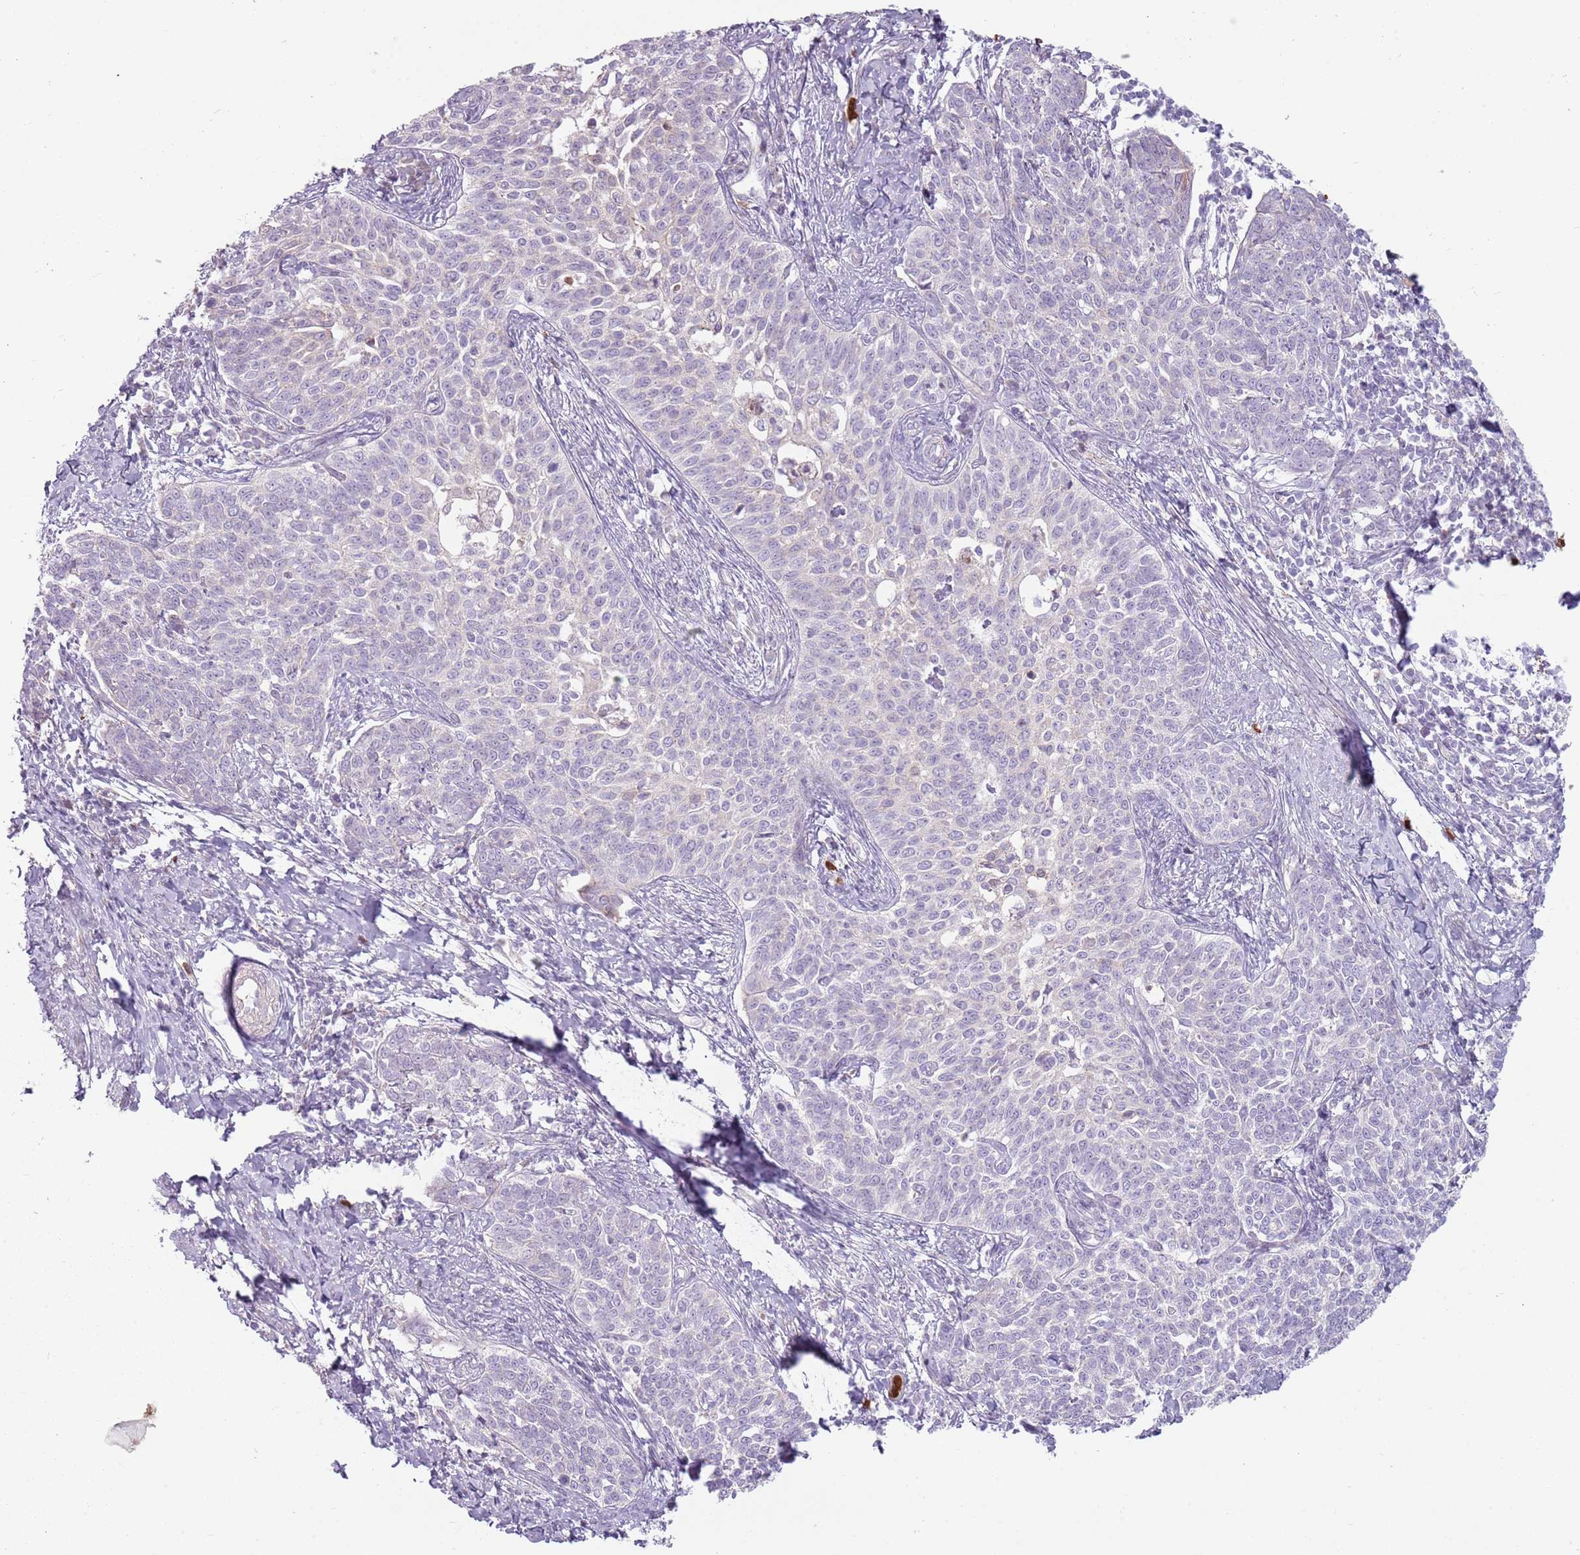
{"staining": {"intensity": "negative", "quantity": "none", "location": "none"}, "tissue": "cervical cancer", "cell_type": "Tumor cells", "image_type": "cancer", "snomed": [{"axis": "morphology", "description": "Squamous cell carcinoma, NOS"}, {"axis": "topography", "description": "Cervix"}], "caption": "DAB (3,3'-diaminobenzidine) immunohistochemical staining of cervical cancer (squamous cell carcinoma) shows no significant positivity in tumor cells. Brightfield microscopy of immunohistochemistry (IHC) stained with DAB (brown) and hematoxylin (blue), captured at high magnification.", "gene": "SPAG4", "patient": {"sex": "female", "age": 39}}